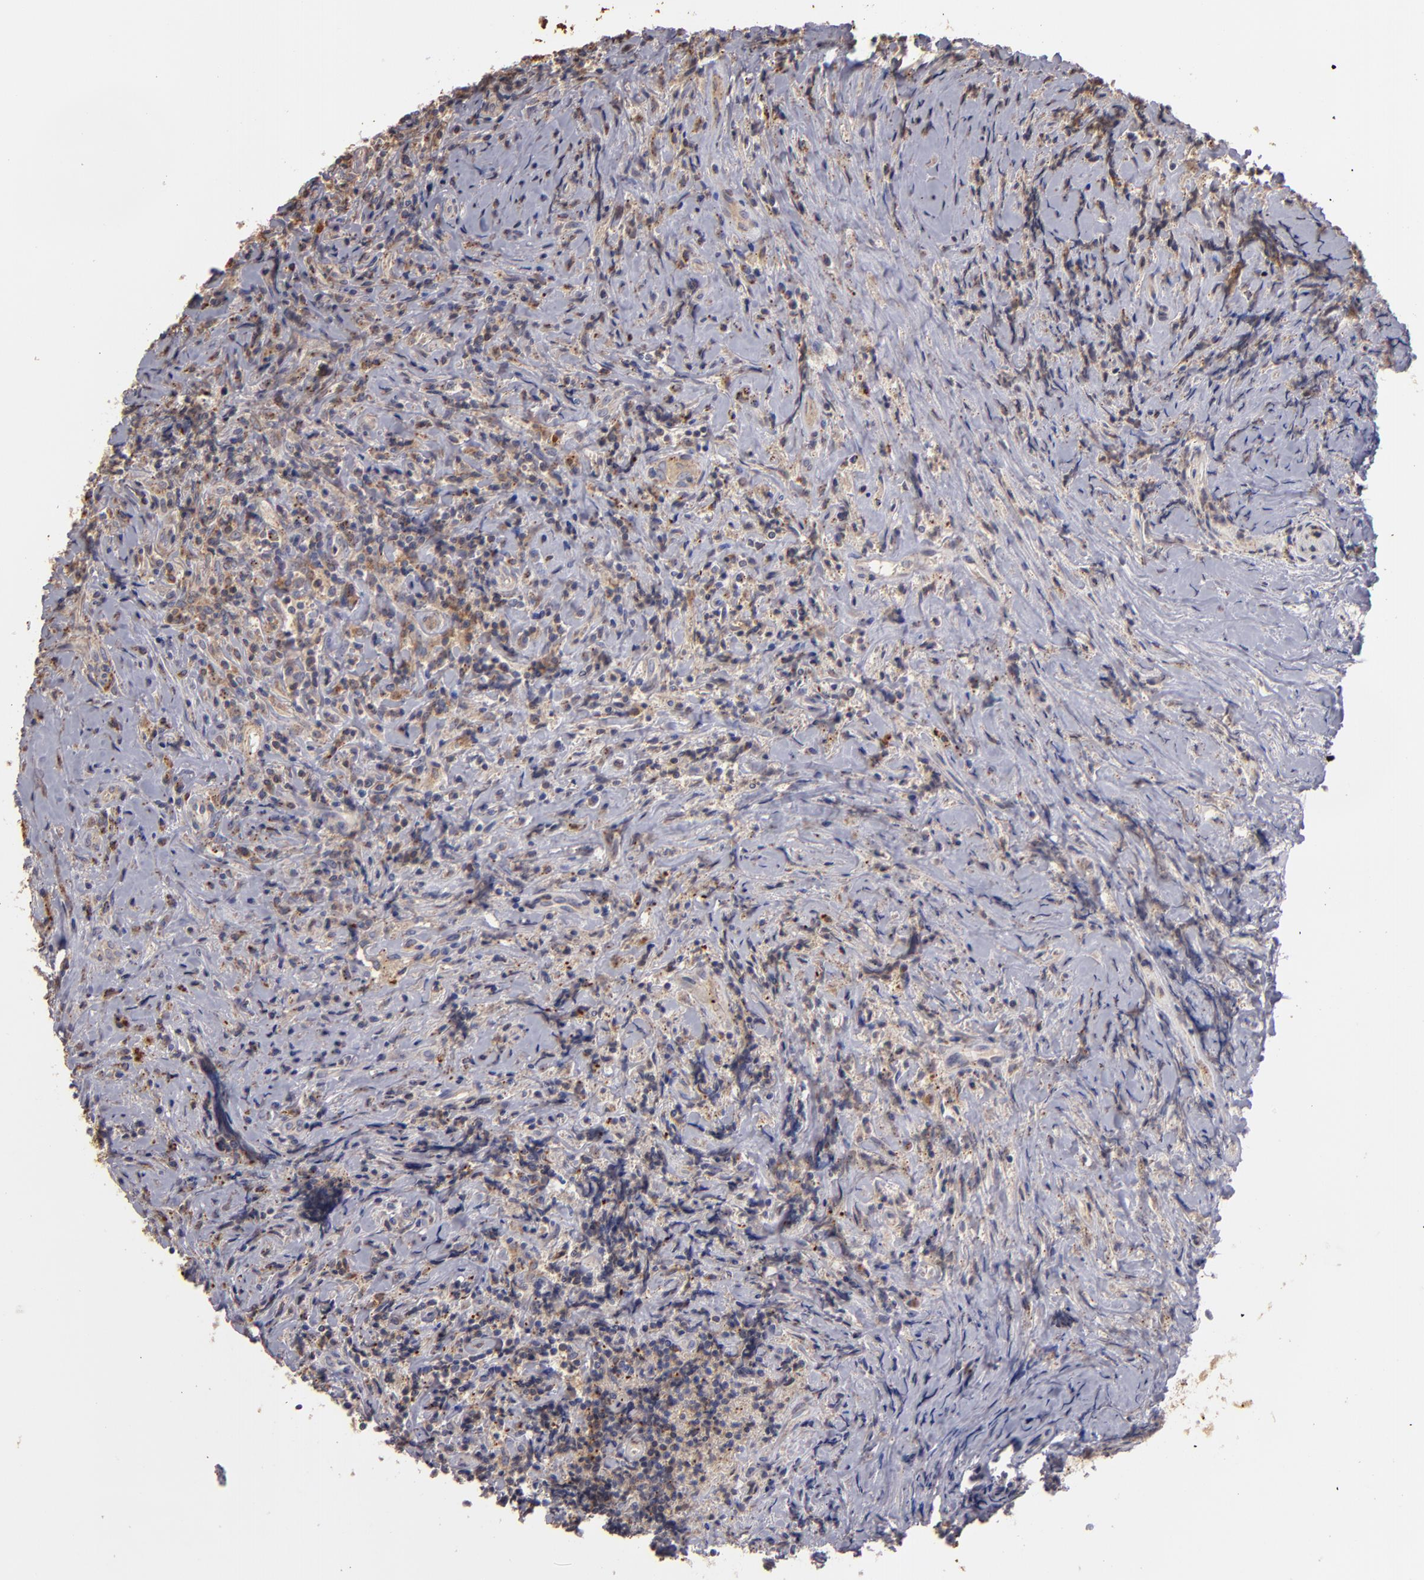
{"staining": {"intensity": "strong", "quantity": "25%-75%", "location": "cytoplasmic/membranous"}, "tissue": "lymphoma", "cell_type": "Tumor cells", "image_type": "cancer", "snomed": [{"axis": "morphology", "description": "Hodgkin's disease, NOS"}, {"axis": "topography", "description": "Lymph node"}], "caption": "Lymphoma was stained to show a protein in brown. There is high levels of strong cytoplasmic/membranous staining in about 25%-75% of tumor cells. (brown staining indicates protein expression, while blue staining denotes nuclei).", "gene": "TRAF1", "patient": {"sex": "female", "age": 25}}